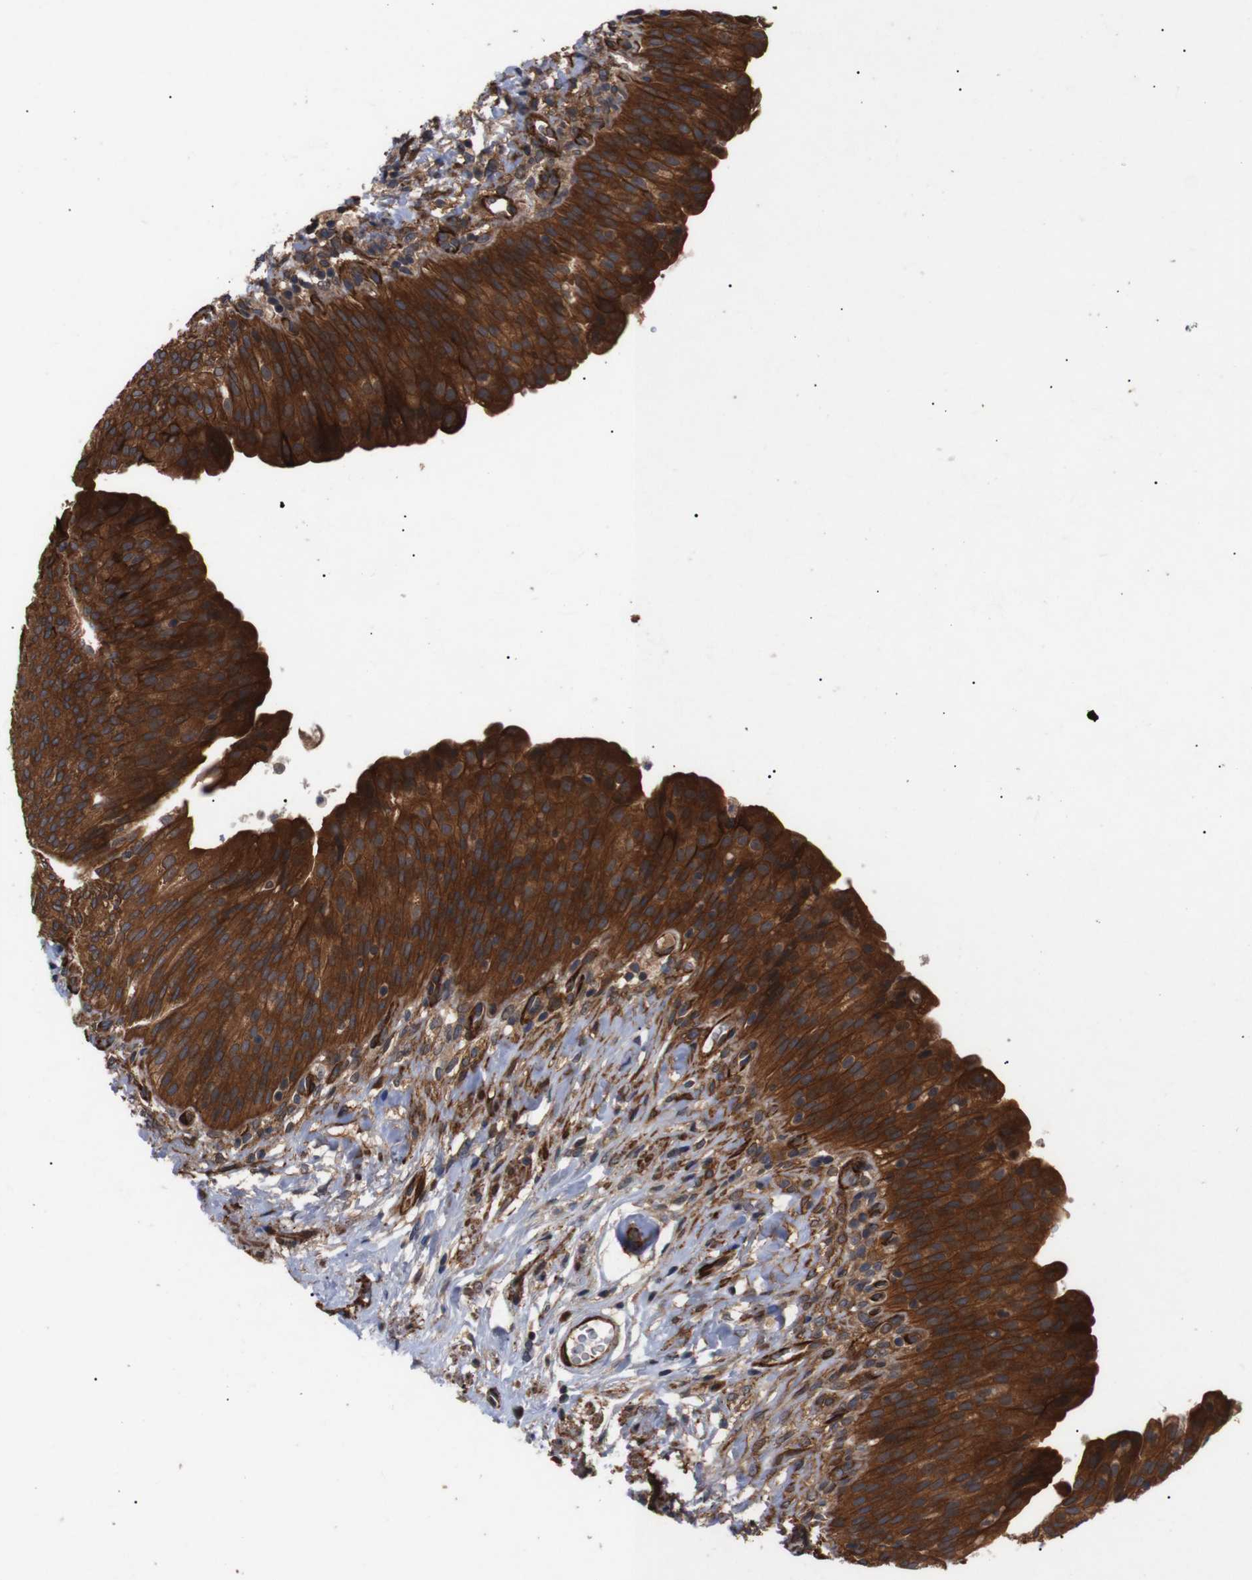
{"staining": {"intensity": "strong", "quantity": ">75%", "location": "cytoplasmic/membranous"}, "tissue": "urinary bladder", "cell_type": "Urothelial cells", "image_type": "normal", "snomed": [{"axis": "morphology", "description": "Normal tissue, NOS"}, {"axis": "topography", "description": "Urinary bladder"}], "caption": "Normal urinary bladder shows strong cytoplasmic/membranous expression in about >75% of urothelial cells.", "gene": "PAWR", "patient": {"sex": "female", "age": 79}}